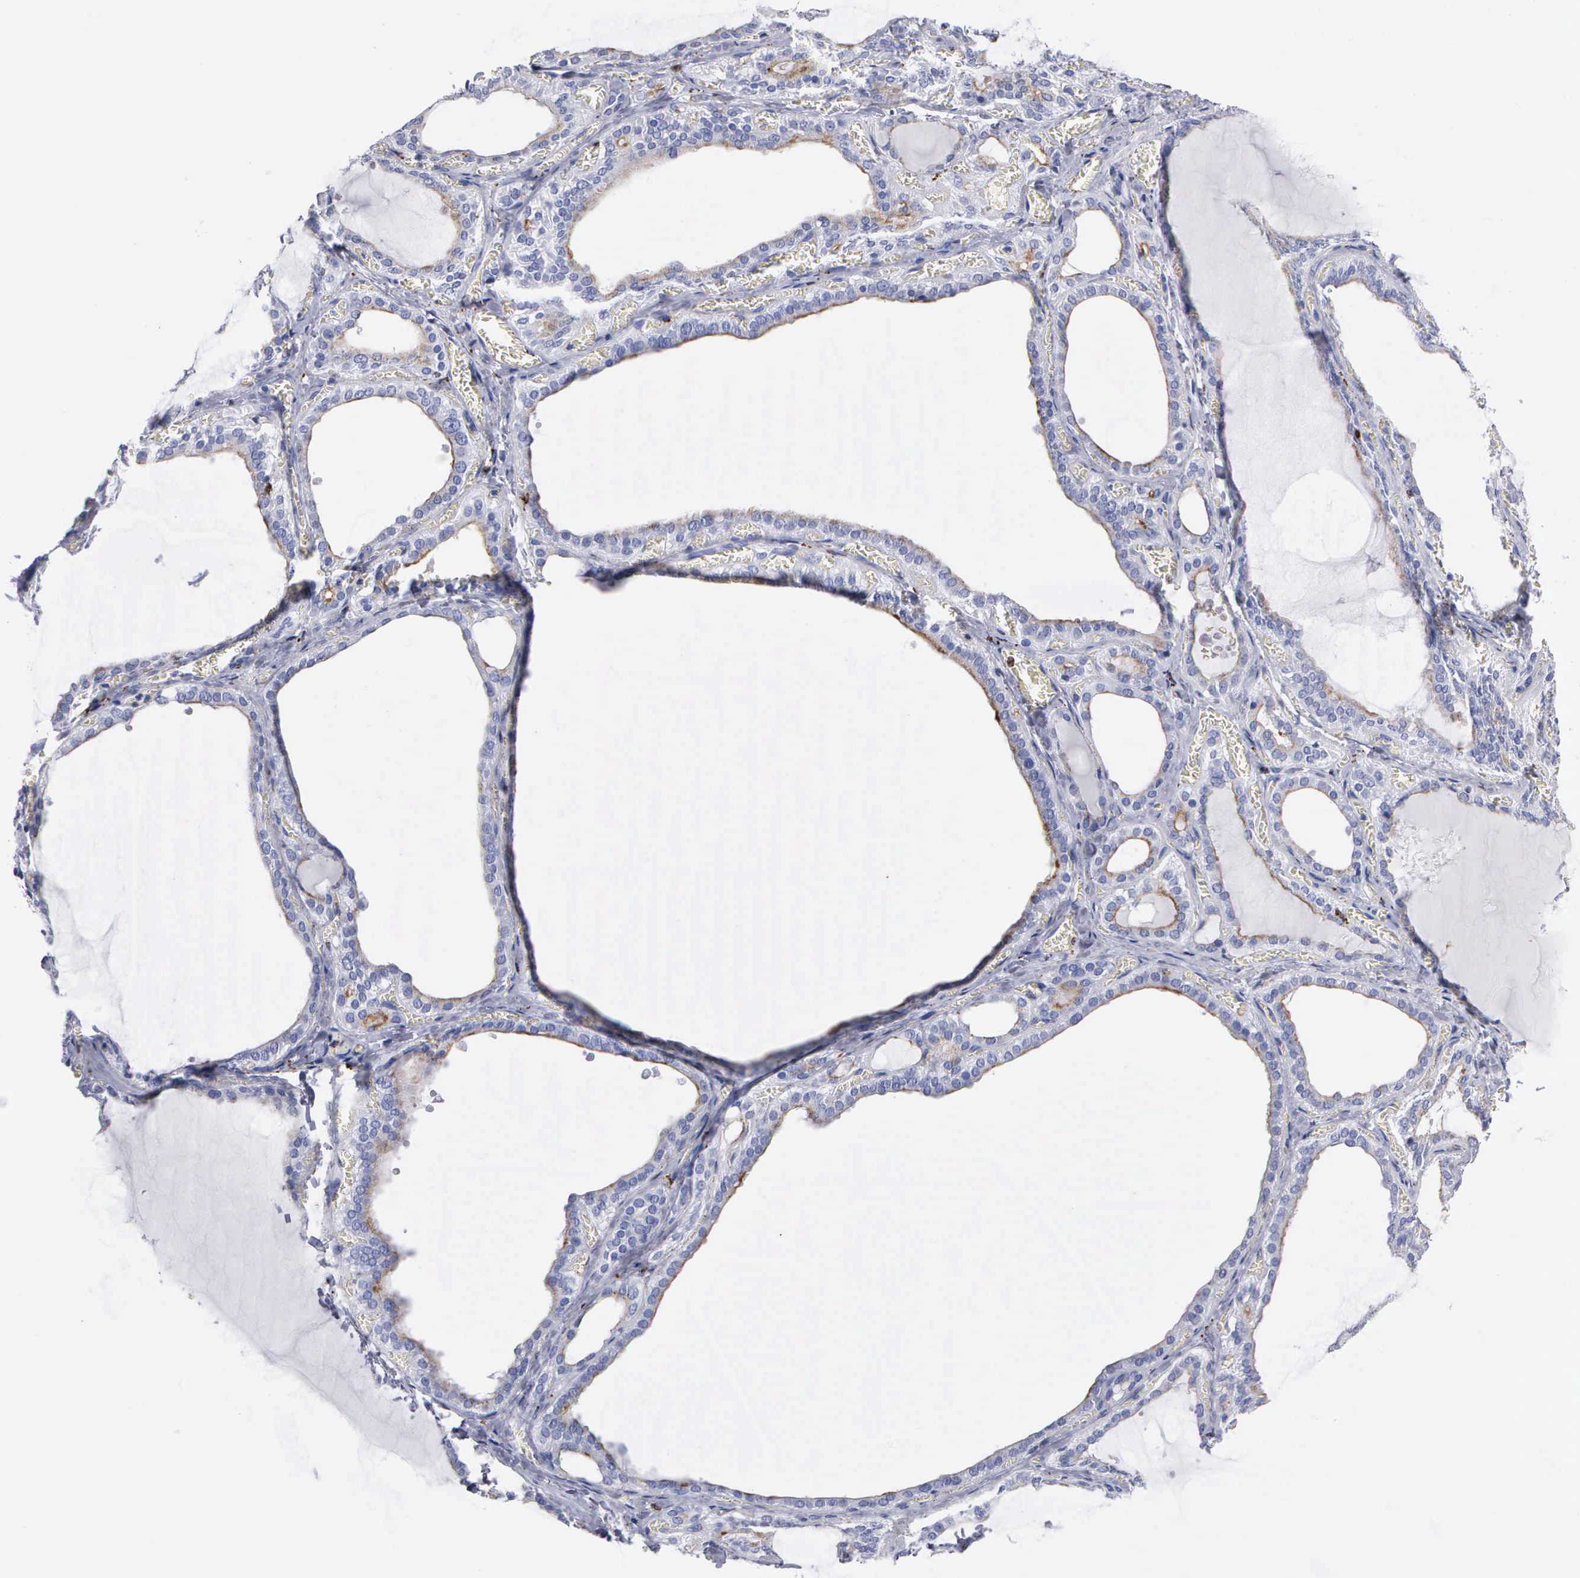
{"staining": {"intensity": "negative", "quantity": "none", "location": "none"}, "tissue": "thyroid gland", "cell_type": "Glandular cells", "image_type": "normal", "snomed": [{"axis": "morphology", "description": "Normal tissue, NOS"}, {"axis": "topography", "description": "Thyroid gland"}], "caption": "This is an immunohistochemistry (IHC) micrograph of unremarkable human thyroid gland. There is no positivity in glandular cells.", "gene": "CTSH", "patient": {"sex": "female", "age": 55}}